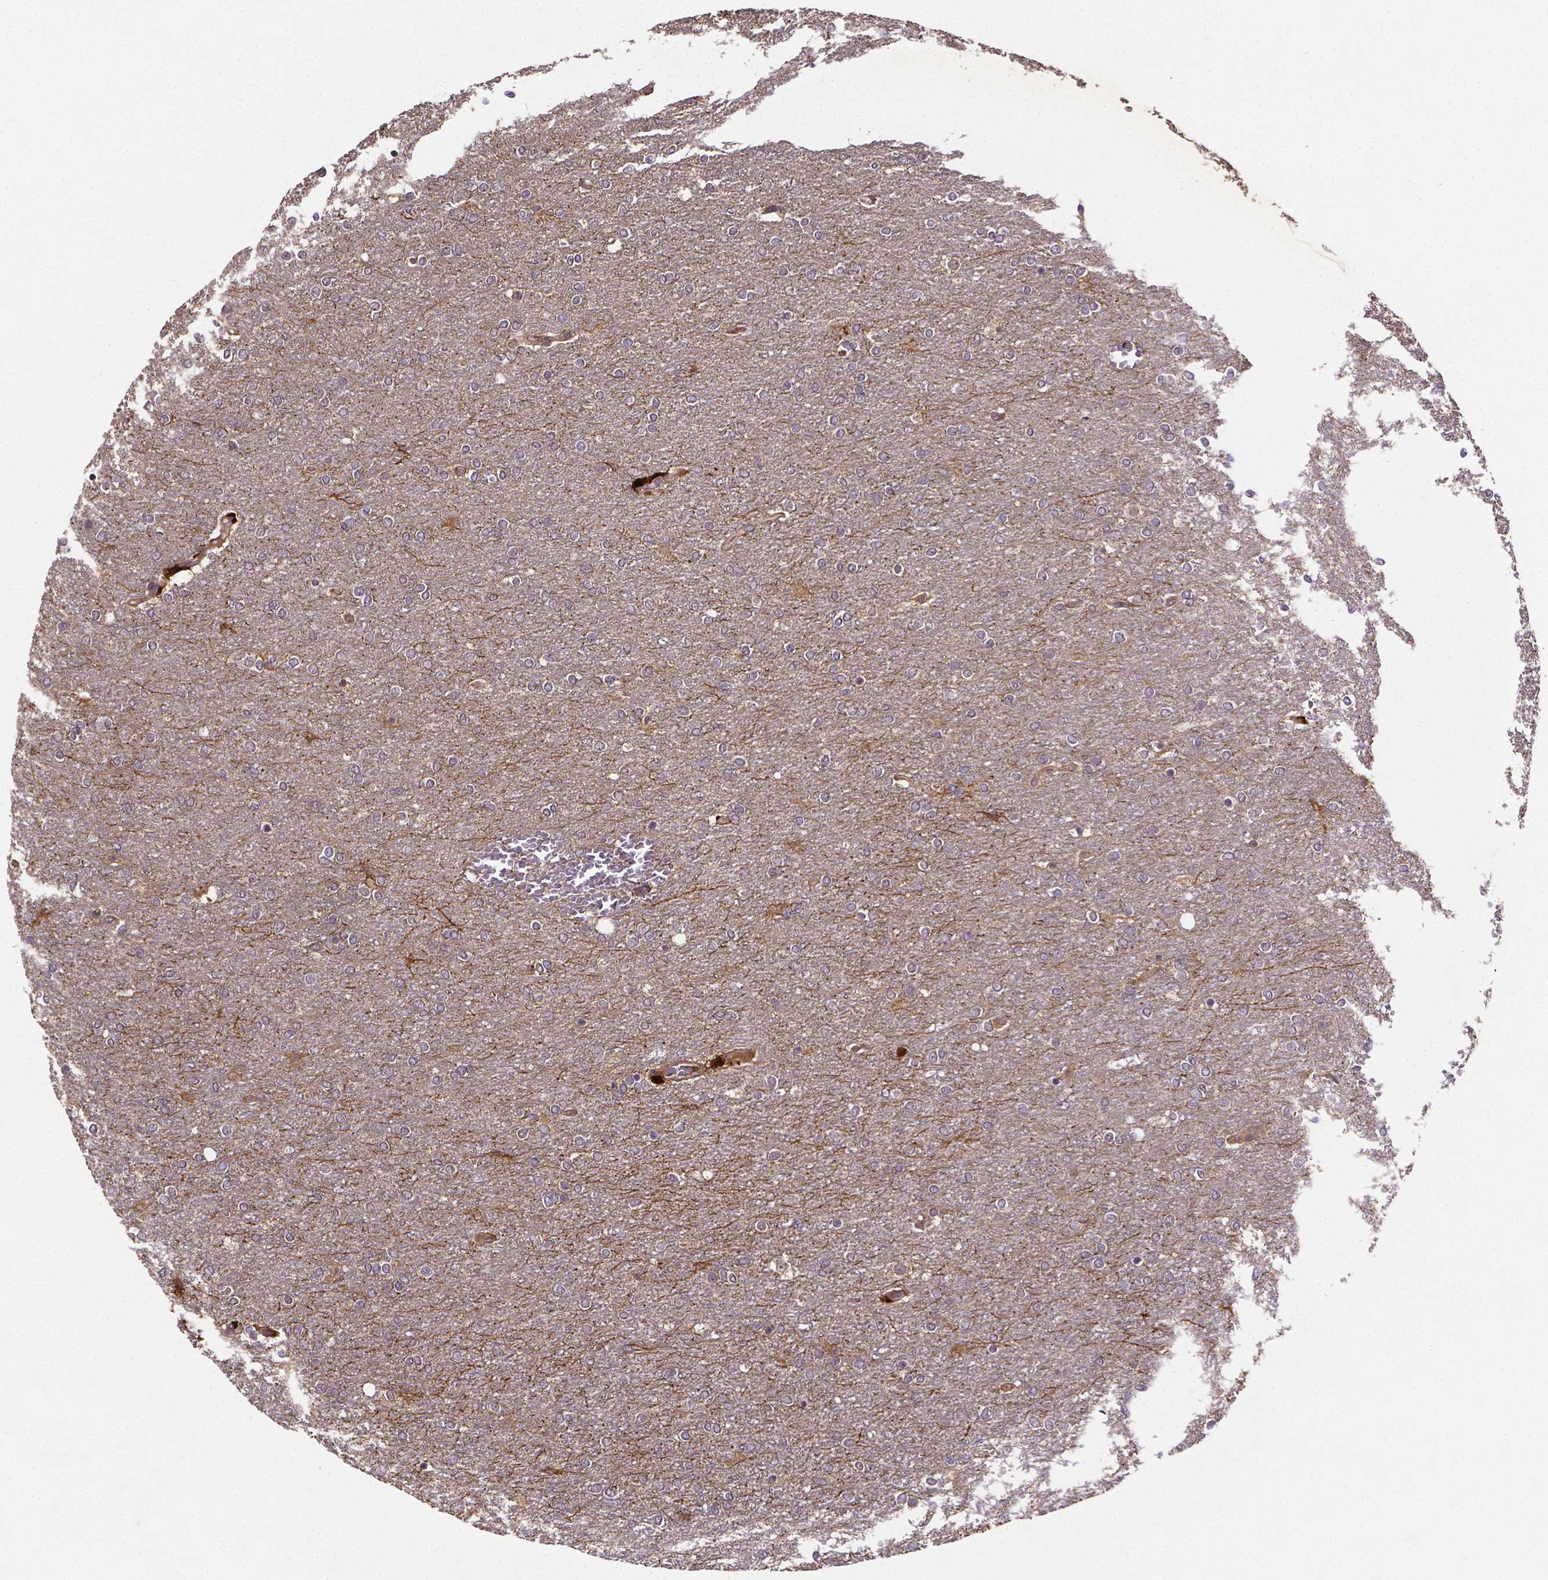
{"staining": {"intensity": "negative", "quantity": "none", "location": "none"}, "tissue": "glioma", "cell_type": "Tumor cells", "image_type": "cancer", "snomed": [{"axis": "morphology", "description": "Glioma, malignant, High grade"}, {"axis": "topography", "description": "Brain"}], "caption": "An immunohistochemistry (IHC) photomicrograph of glioma is shown. There is no staining in tumor cells of glioma.", "gene": "RNF123", "patient": {"sex": "female", "age": 61}}